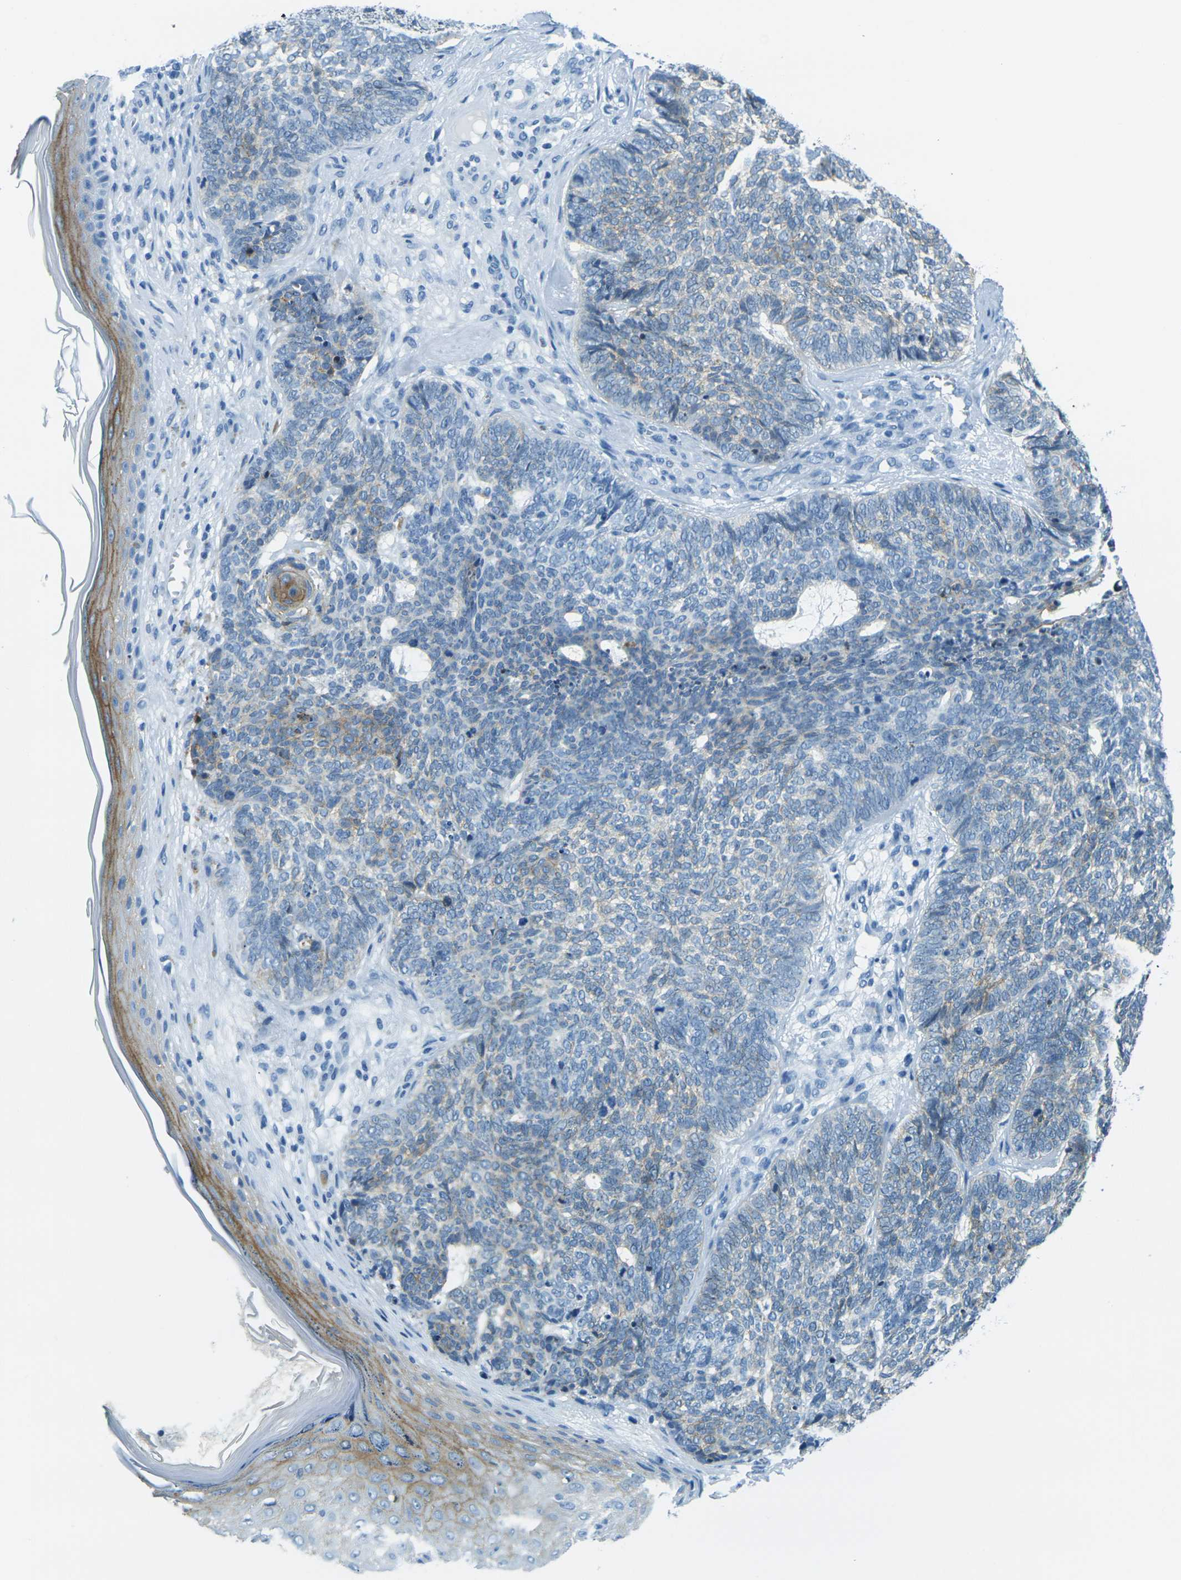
{"staining": {"intensity": "weak", "quantity": "<25%", "location": "cytoplasmic/membranous"}, "tissue": "skin cancer", "cell_type": "Tumor cells", "image_type": "cancer", "snomed": [{"axis": "morphology", "description": "Basal cell carcinoma"}, {"axis": "topography", "description": "Skin"}], "caption": "IHC photomicrograph of basal cell carcinoma (skin) stained for a protein (brown), which demonstrates no positivity in tumor cells.", "gene": "OCLN", "patient": {"sex": "female", "age": 84}}